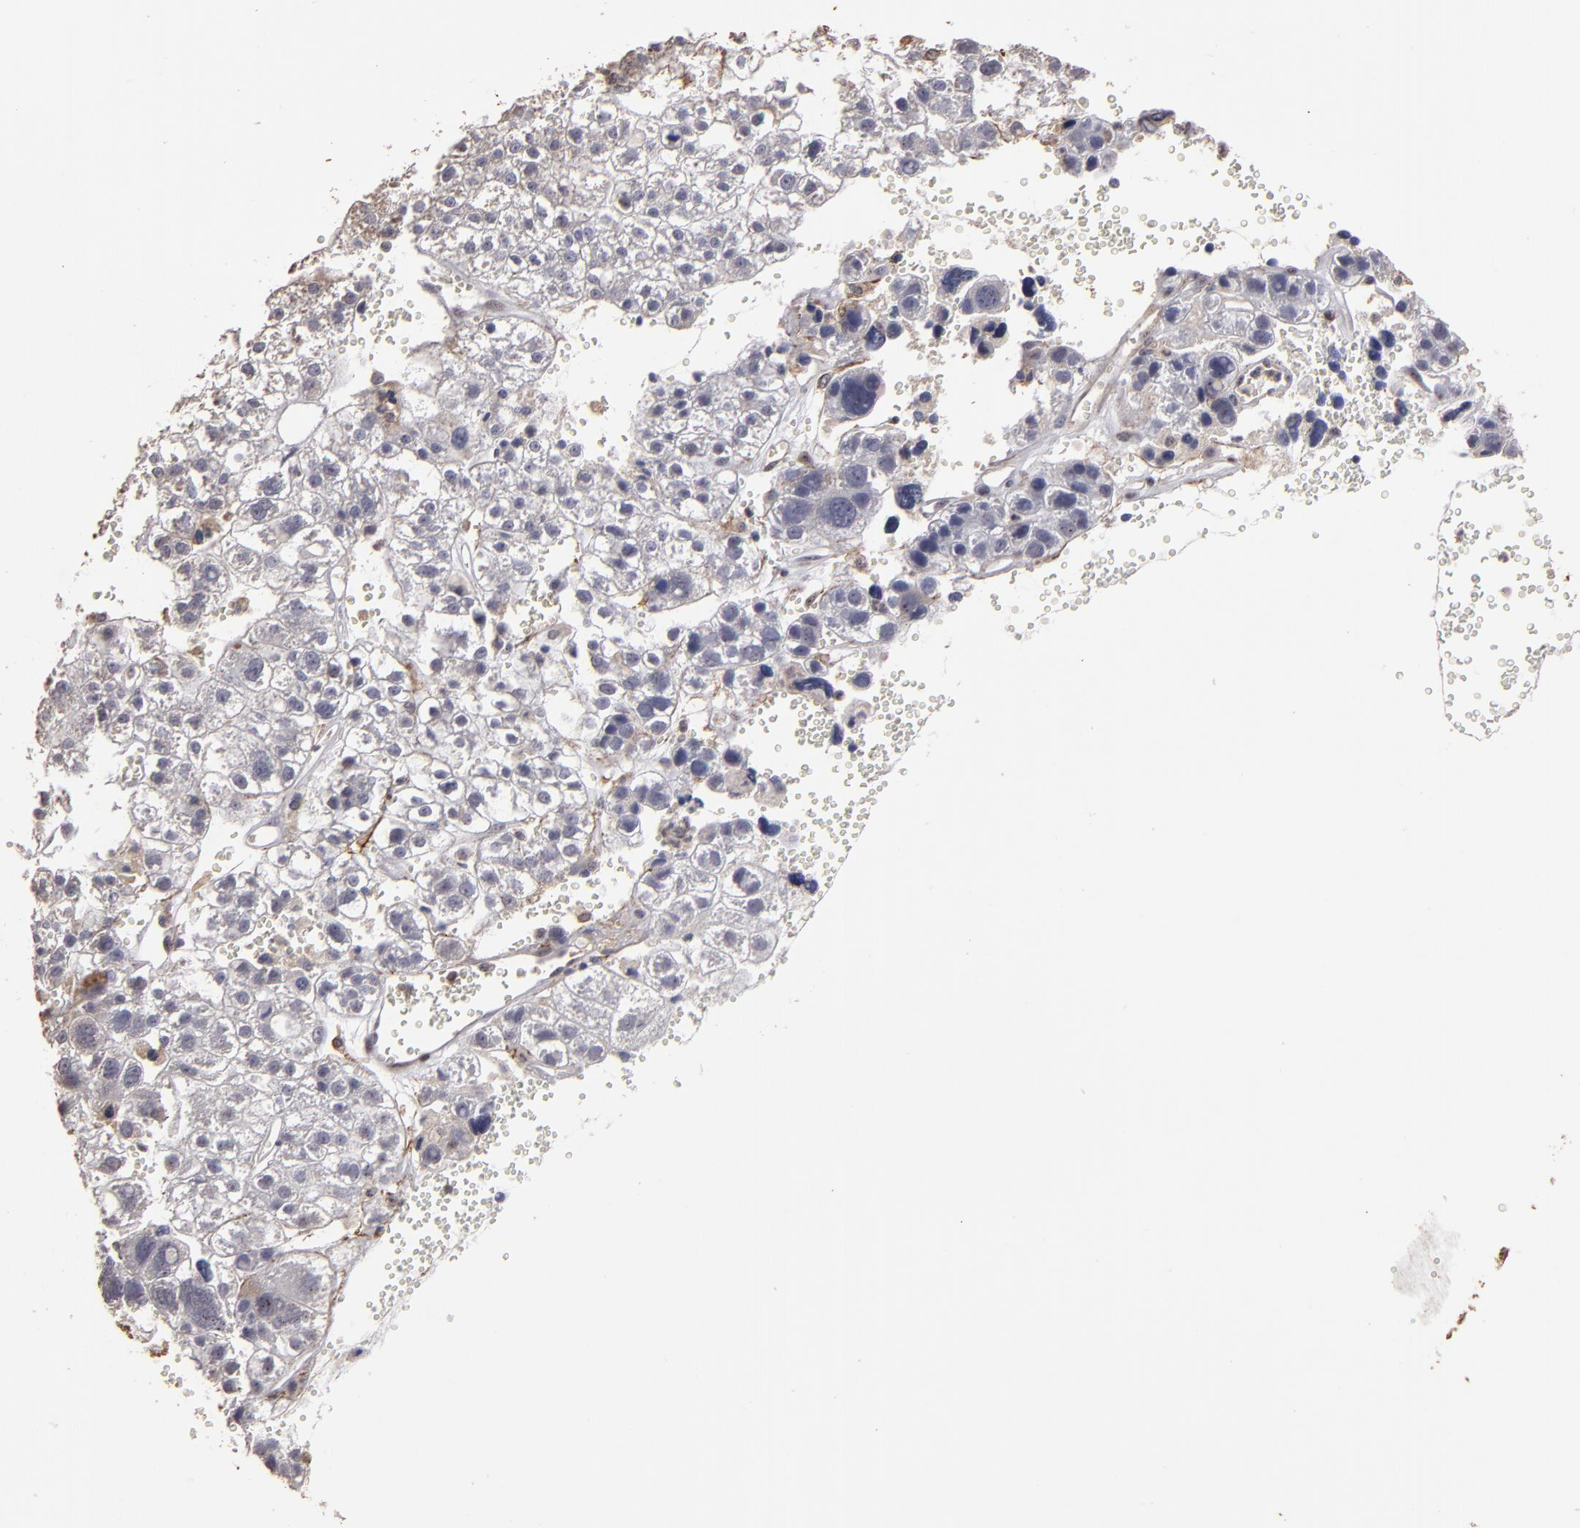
{"staining": {"intensity": "negative", "quantity": "none", "location": "none"}, "tissue": "liver cancer", "cell_type": "Tumor cells", "image_type": "cancer", "snomed": [{"axis": "morphology", "description": "Carcinoma, Hepatocellular, NOS"}, {"axis": "topography", "description": "Liver"}], "caption": "An immunohistochemistry image of liver hepatocellular carcinoma is shown. There is no staining in tumor cells of liver hepatocellular carcinoma.", "gene": "CD55", "patient": {"sex": "female", "age": 85}}